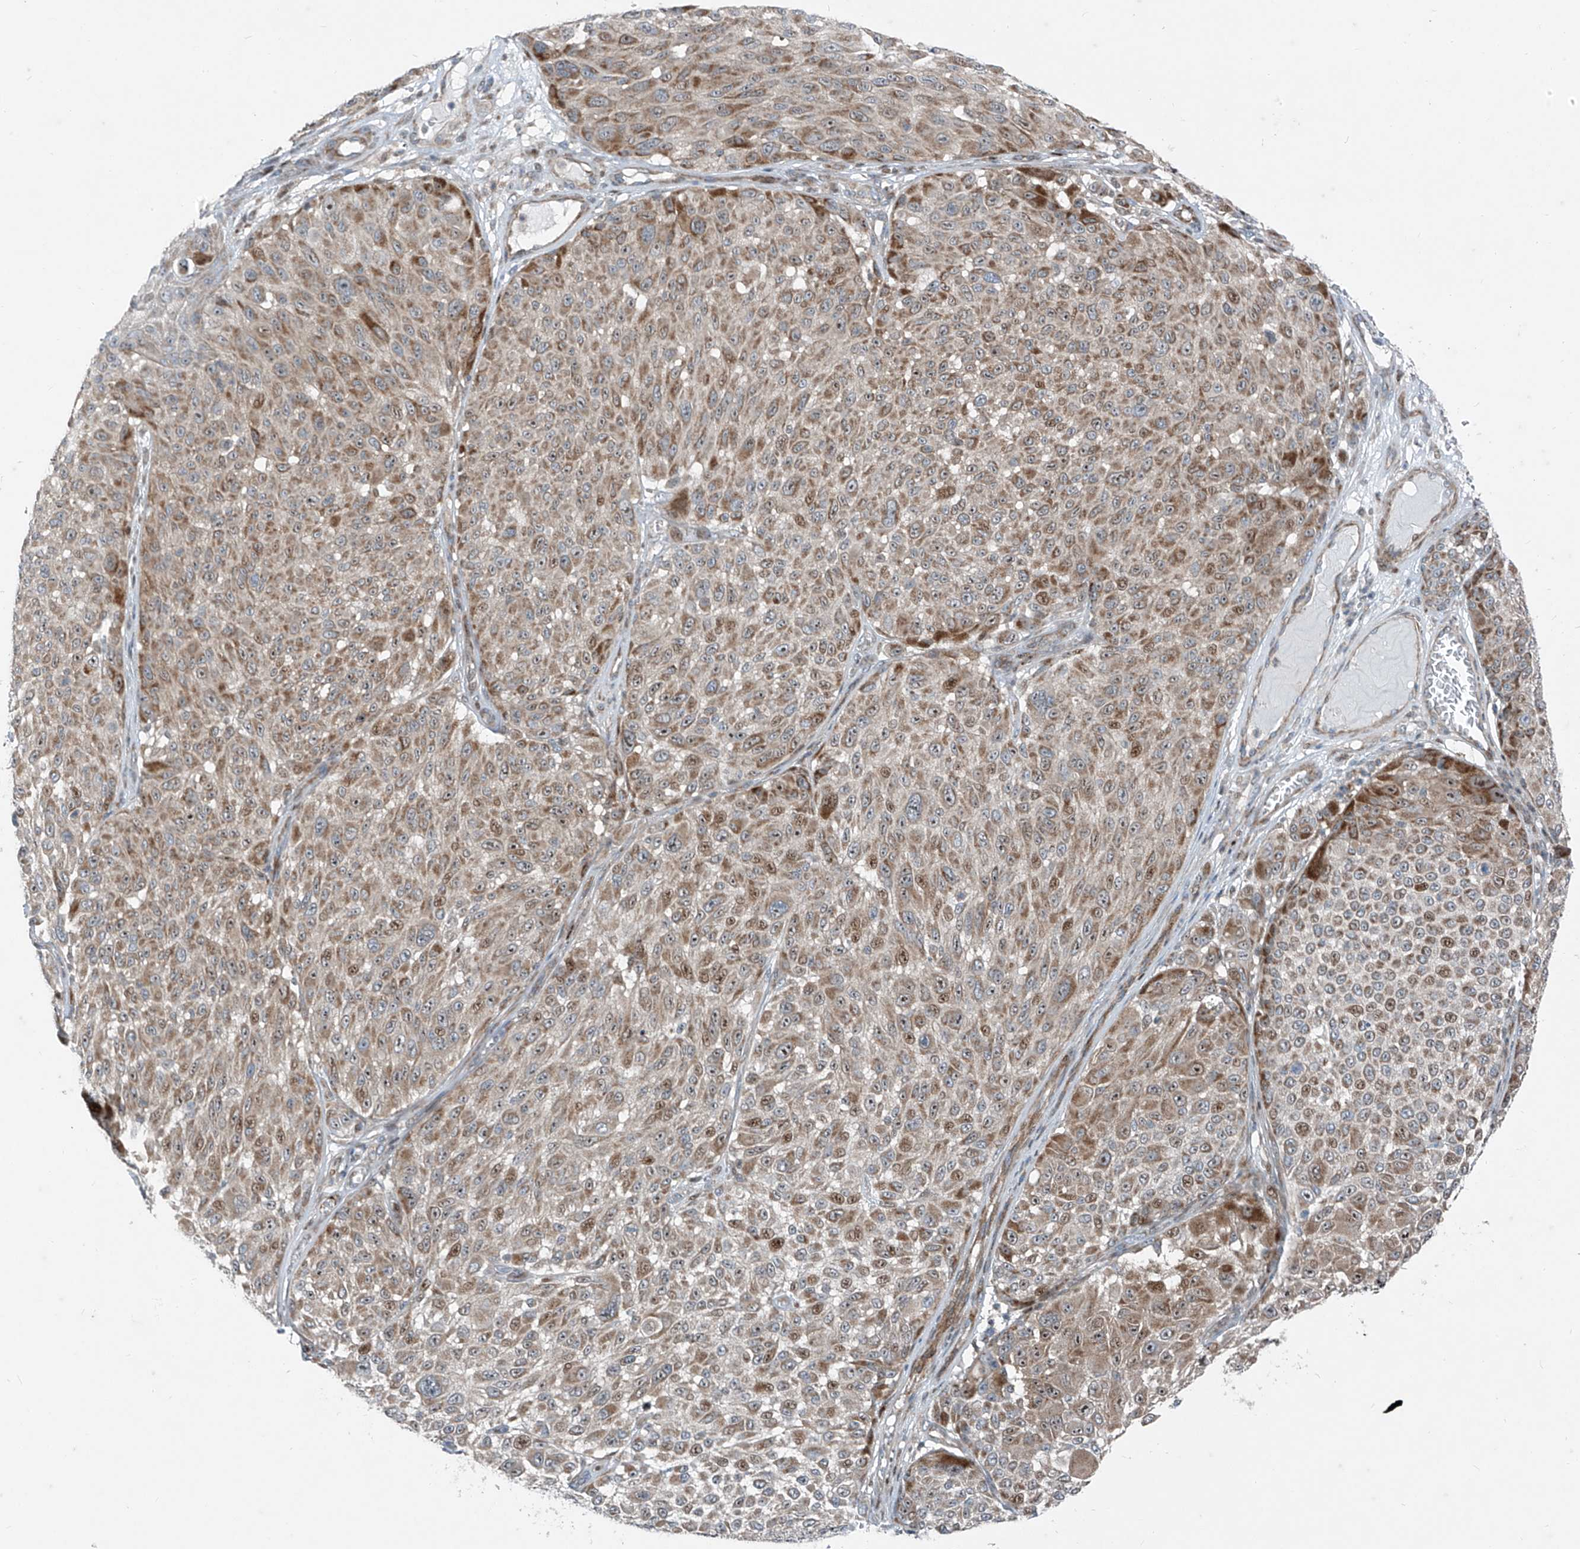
{"staining": {"intensity": "moderate", "quantity": "25%-75%", "location": "cytoplasmic/membranous,nuclear"}, "tissue": "melanoma", "cell_type": "Tumor cells", "image_type": "cancer", "snomed": [{"axis": "morphology", "description": "Malignant melanoma, NOS"}, {"axis": "topography", "description": "Skin"}], "caption": "The immunohistochemical stain shows moderate cytoplasmic/membranous and nuclear positivity in tumor cells of malignant melanoma tissue.", "gene": "PPCS", "patient": {"sex": "male", "age": 83}}